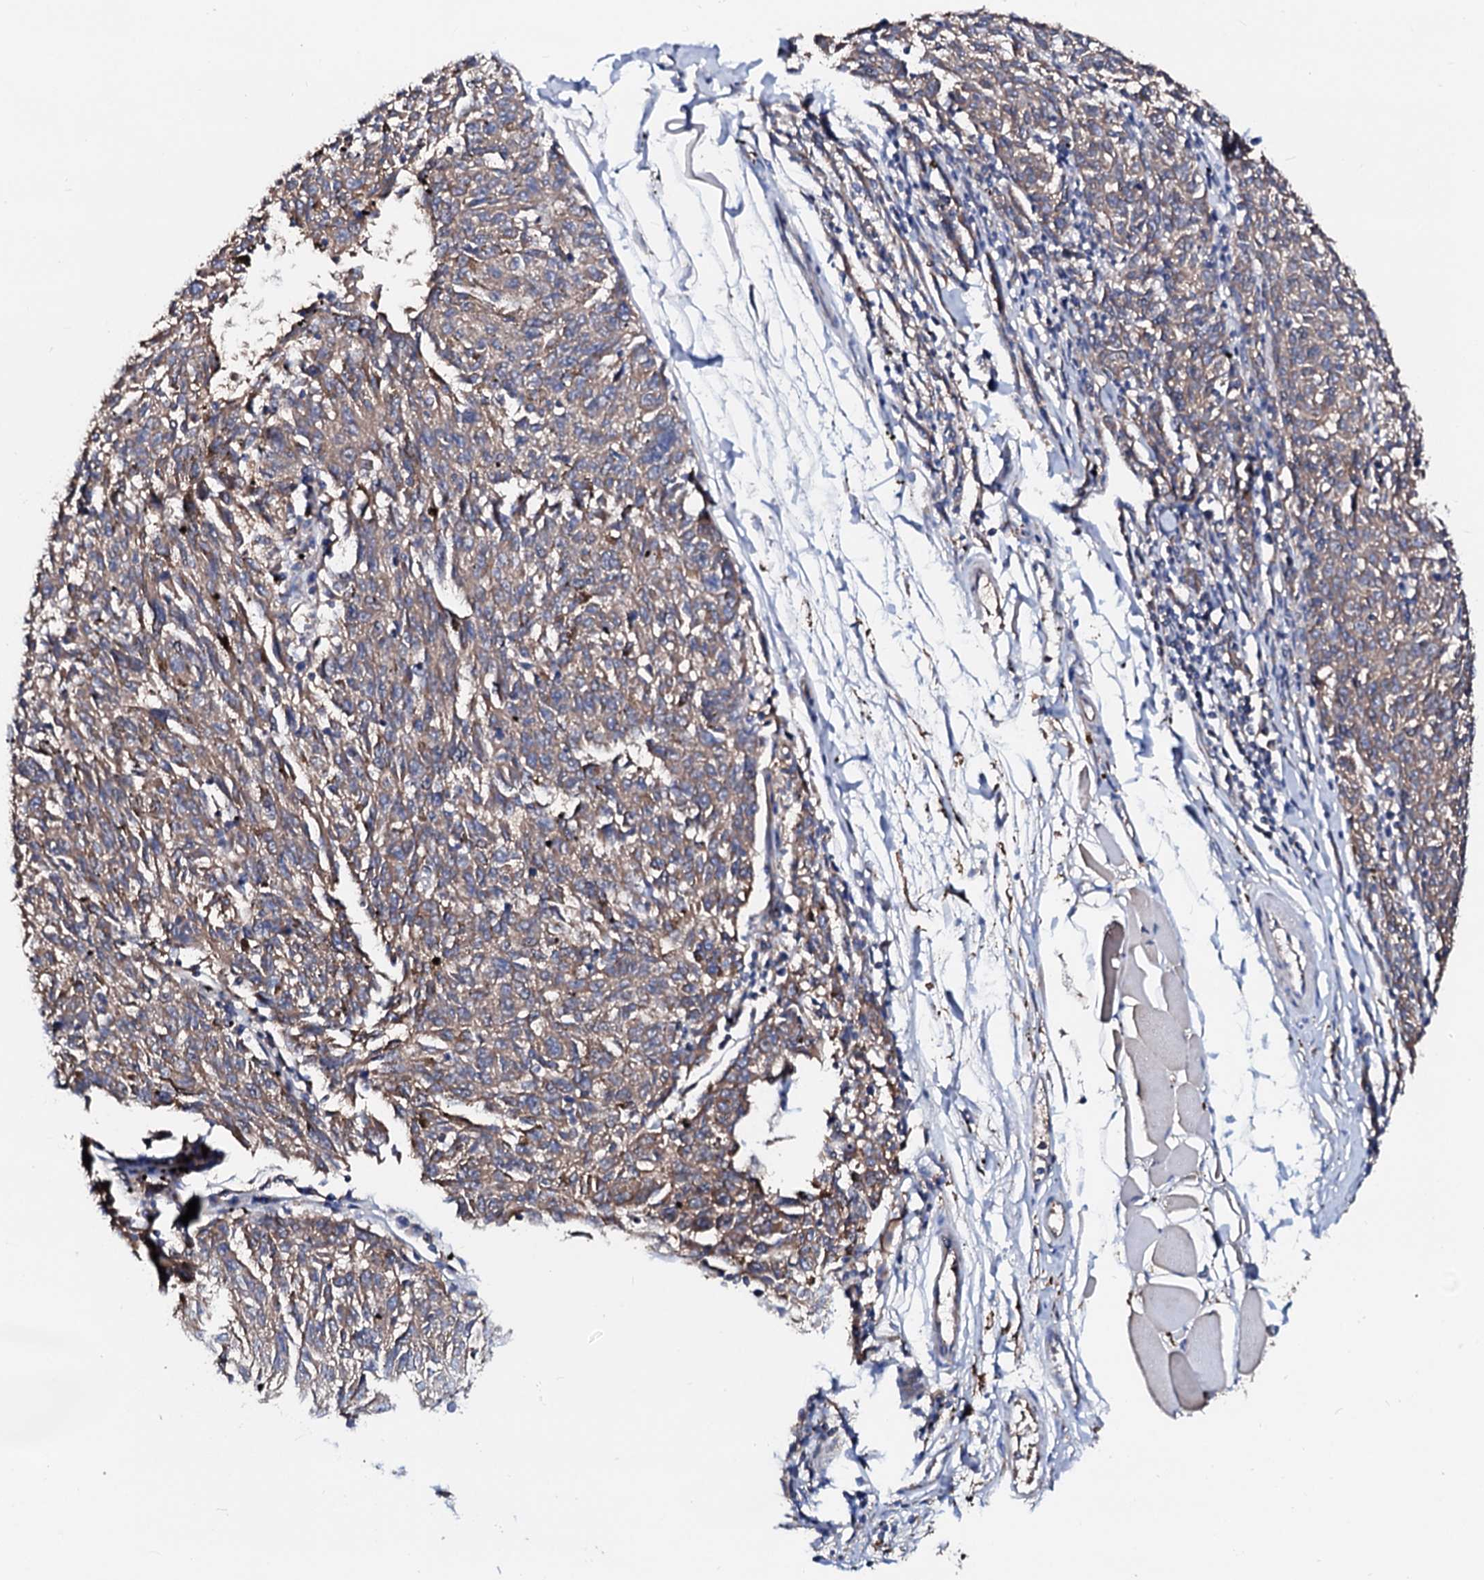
{"staining": {"intensity": "weak", "quantity": ">75%", "location": "cytoplasmic/membranous"}, "tissue": "melanoma", "cell_type": "Tumor cells", "image_type": "cancer", "snomed": [{"axis": "morphology", "description": "Malignant melanoma, NOS"}, {"axis": "topography", "description": "Skin"}], "caption": "Human melanoma stained with a brown dye reveals weak cytoplasmic/membranous positive expression in approximately >75% of tumor cells.", "gene": "CSKMT", "patient": {"sex": "female", "age": 72}}